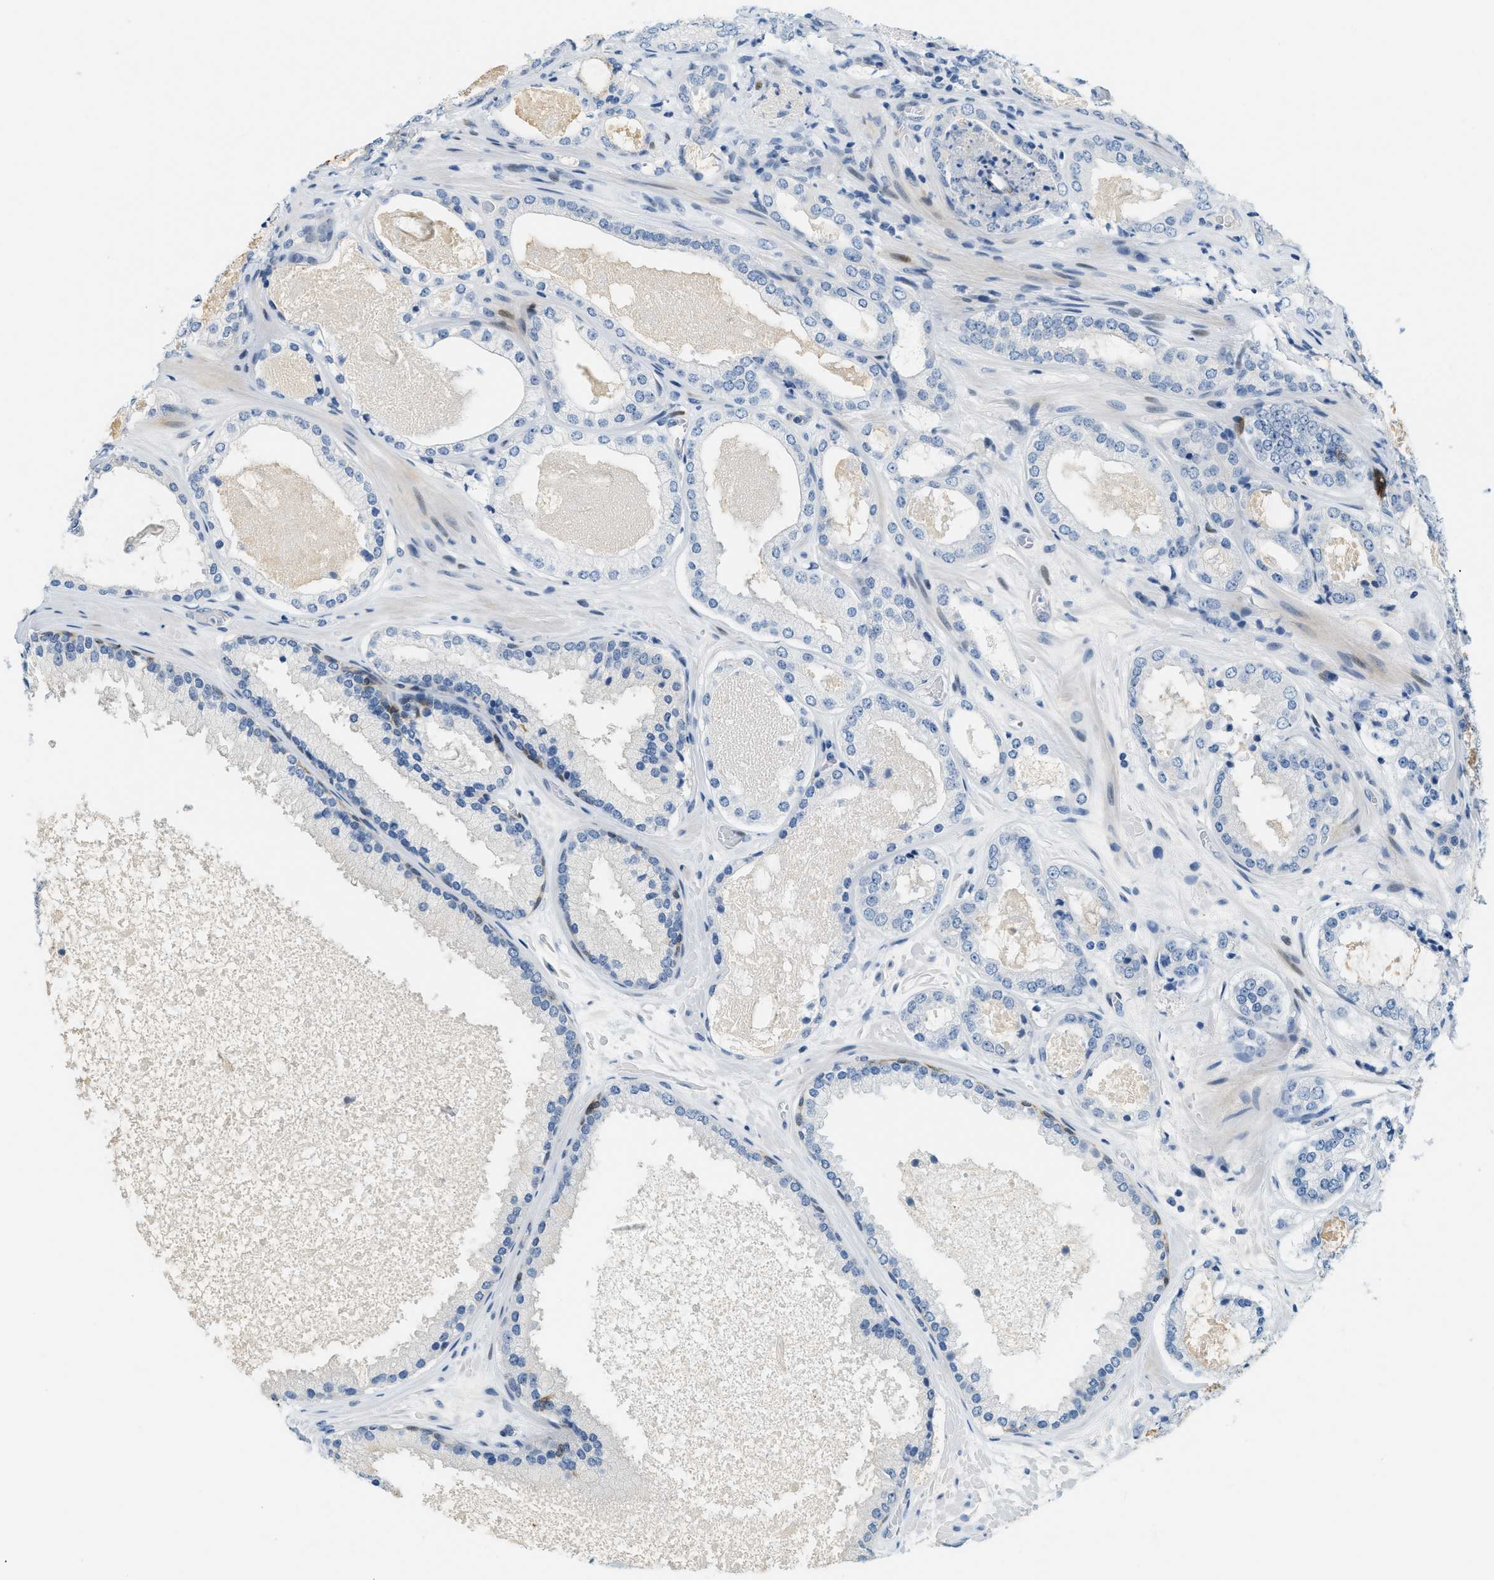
{"staining": {"intensity": "negative", "quantity": "none", "location": "none"}, "tissue": "prostate cancer", "cell_type": "Tumor cells", "image_type": "cancer", "snomed": [{"axis": "morphology", "description": "Adenocarcinoma, High grade"}, {"axis": "topography", "description": "Prostate"}], "caption": "Prostate adenocarcinoma (high-grade) was stained to show a protein in brown. There is no significant expression in tumor cells. (Immunohistochemistry, brightfield microscopy, high magnification).", "gene": "CYP4X1", "patient": {"sex": "male", "age": 65}}